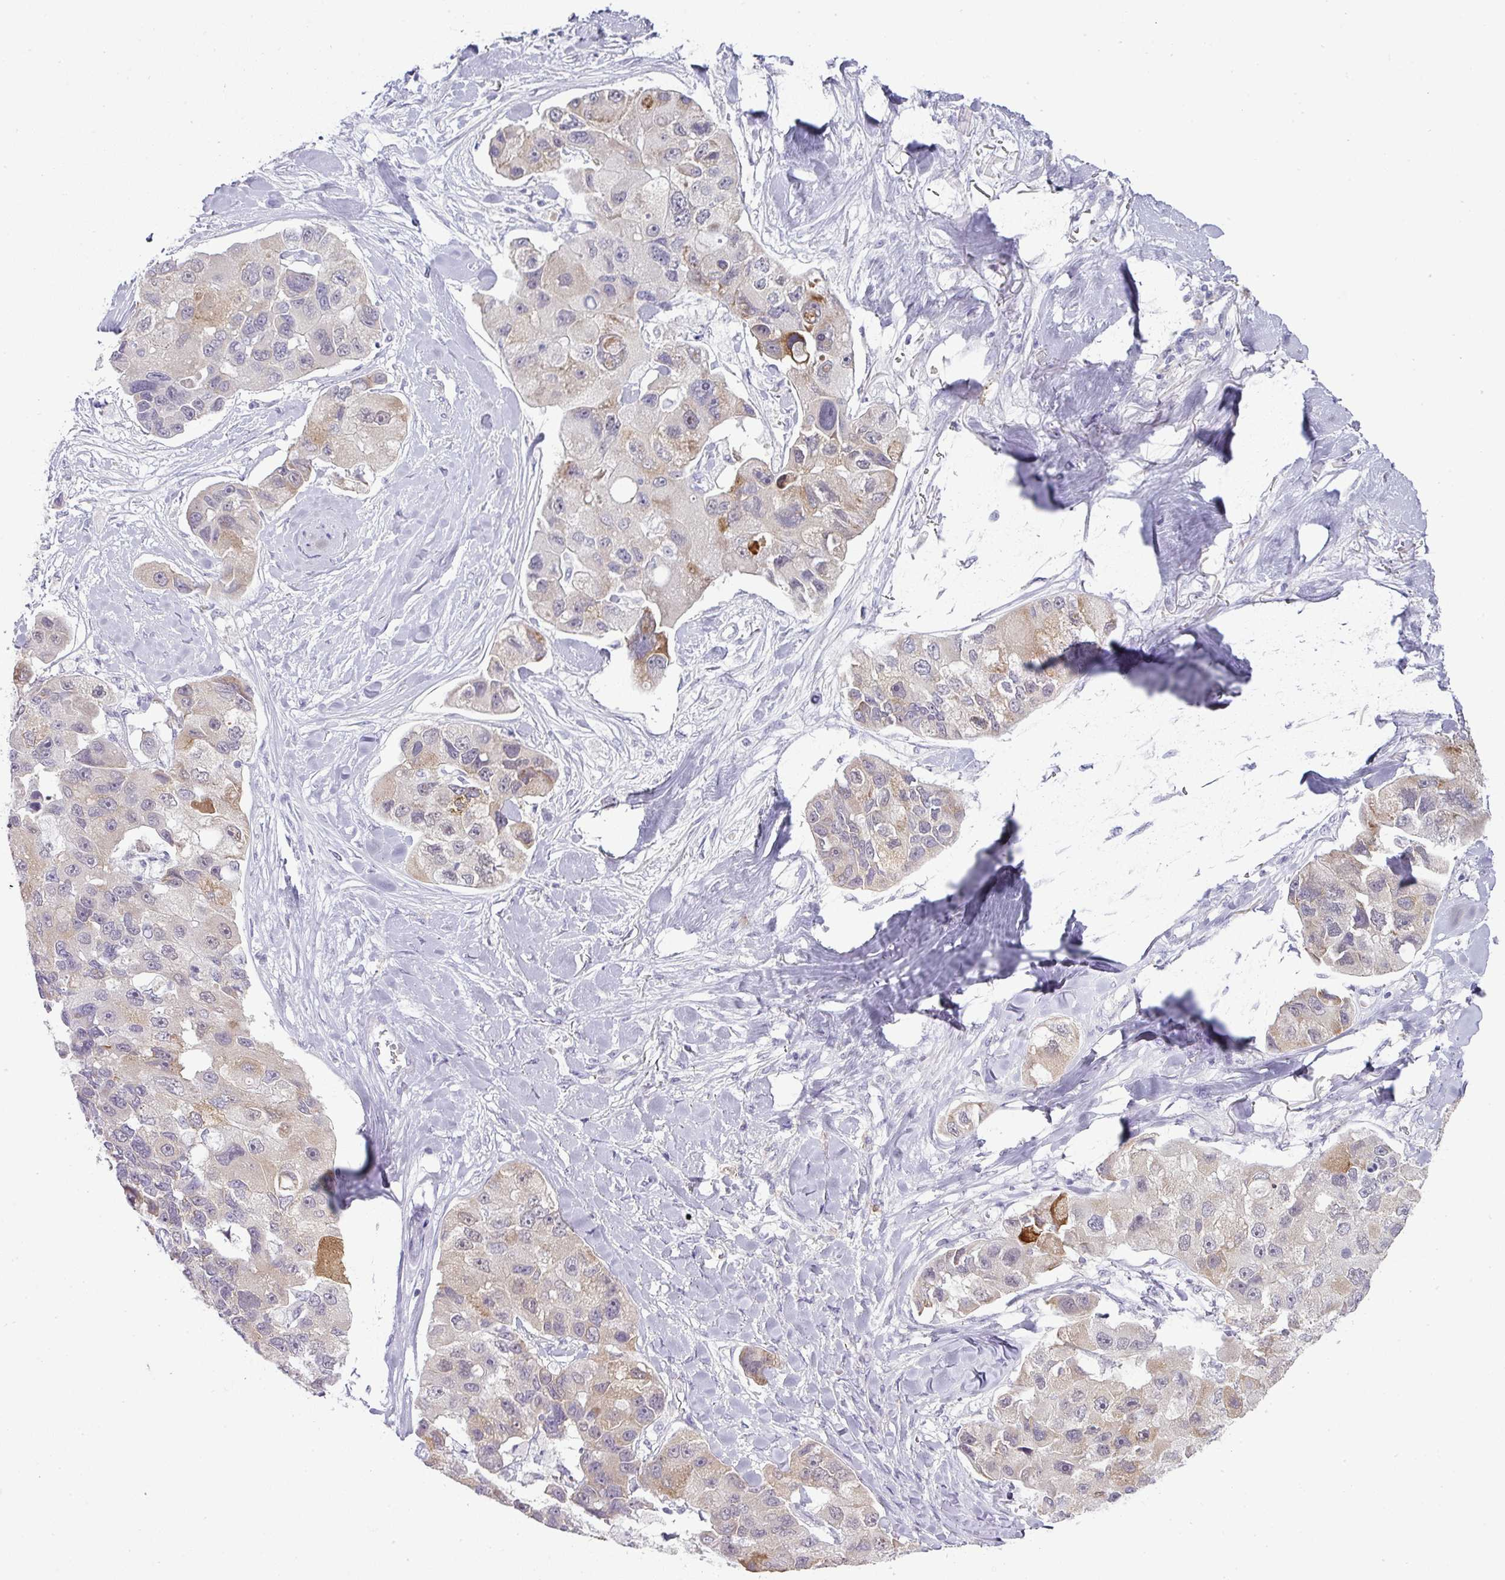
{"staining": {"intensity": "moderate", "quantity": "<25%", "location": "cytoplasmic/membranous"}, "tissue": "lung cancer", "cell_type": "Tumor cells", "image_type": "cancer", "snomed": [{"axis": "morphology", "description": "Adenocarcinoma, NOS"}, {"axis": "topography", "description": "Lung"}], "caption": "High-magnification brightfield microscopy of adenocarcinoma (lung) stained with DAB (3,3'-diaminobenzidine) (brown) and counterstained with hematoxylin (blue). tumor cells exhibit moderate cytoplasmic/membranous expression is seen in about<25% of cells.", "gene": "FGF17", "patient": {"sex": "female", "age": 54}}